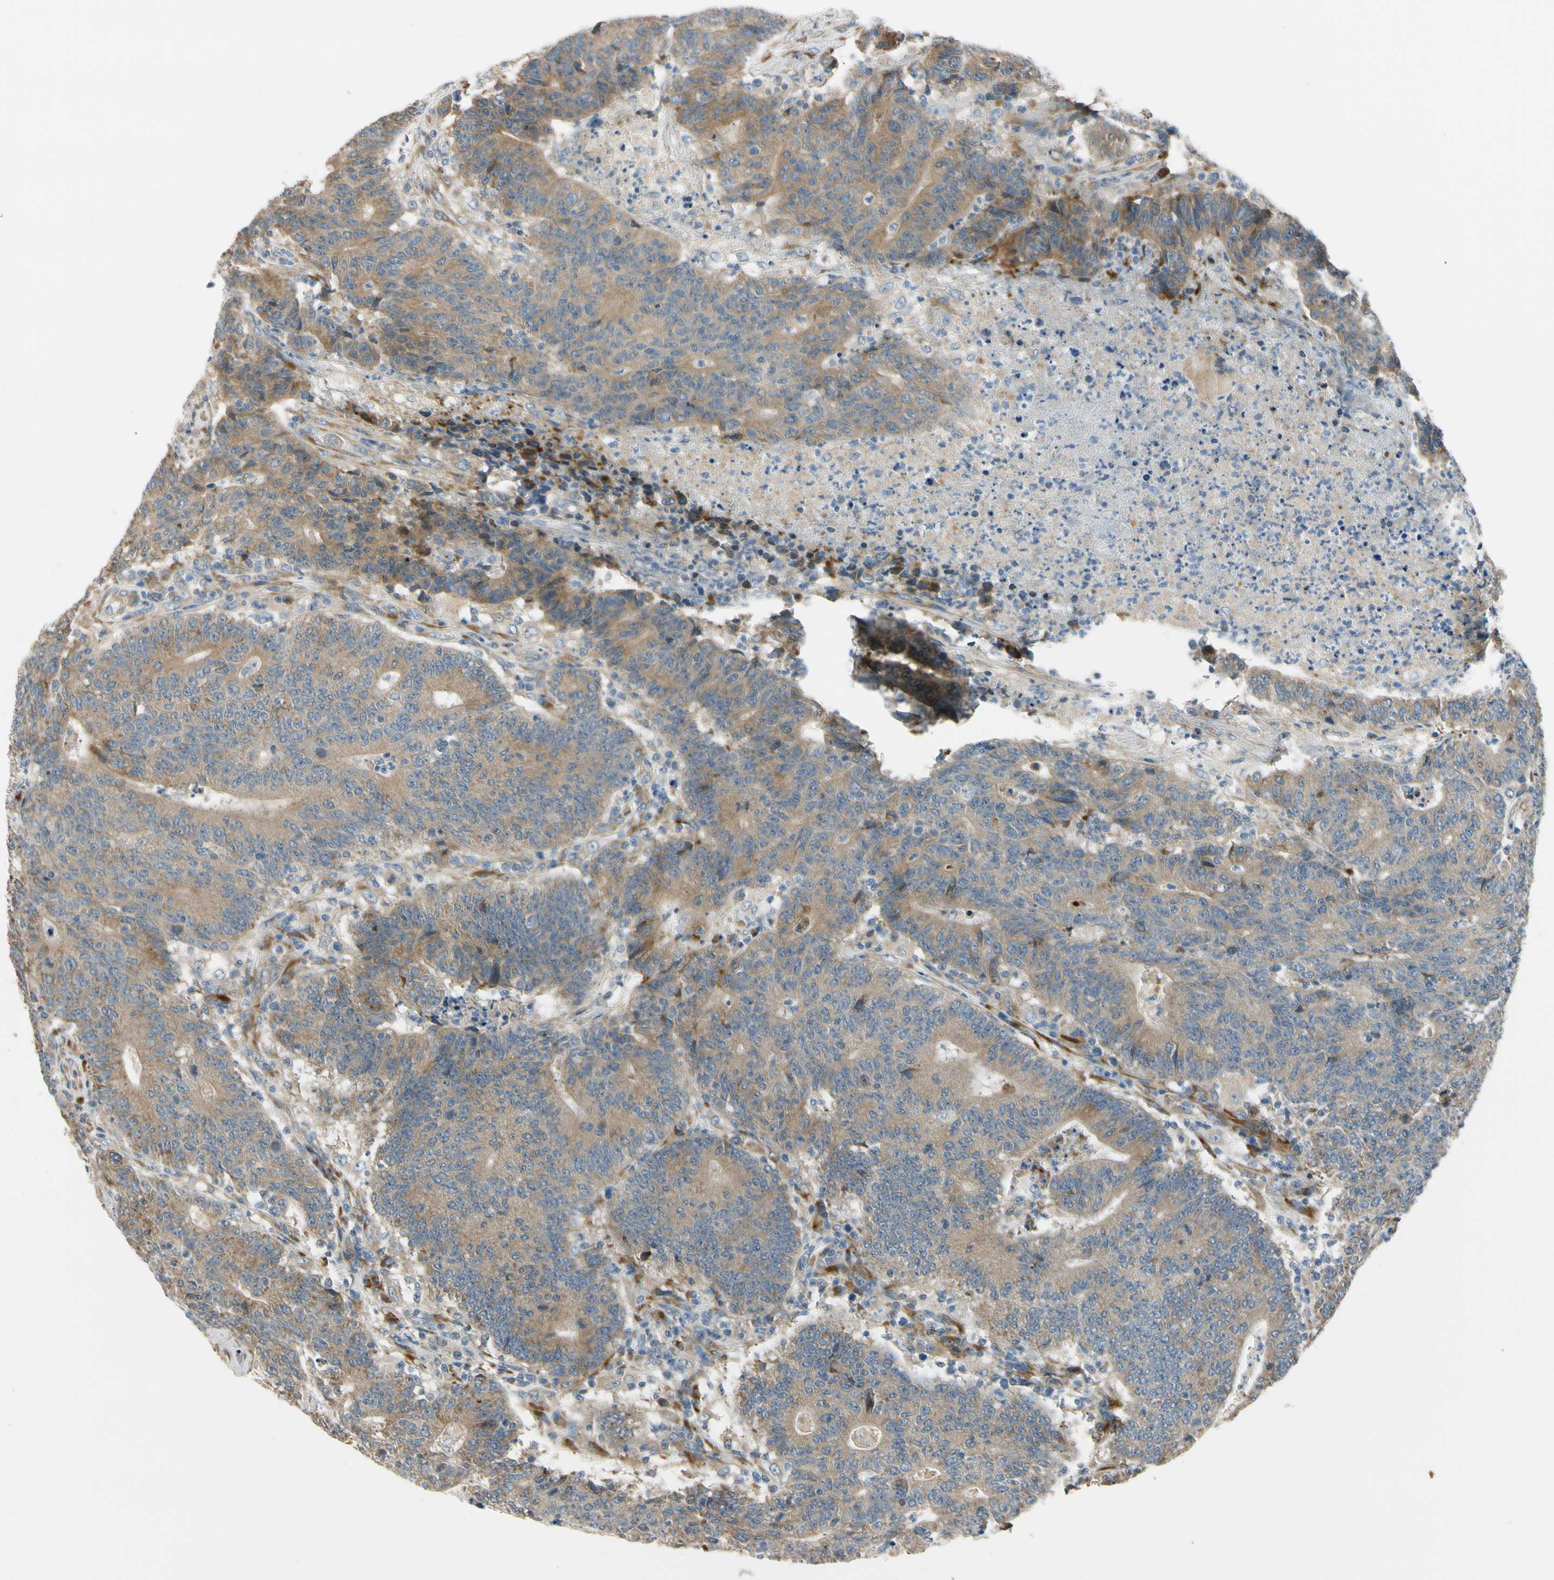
{"staining": {"intensity": "moderate", "quantity": ">75%", "location": "cytoplasmic/membranous"}, "tissue": "colorectal cancer", "cell_type": "Tumor cells", "image_type": "cancer", "snomed": [{"axis": "morphology", "description": "Normal tissue, NOS"}, {"axis": "morphology", "description": "Adenocarcinoma, NOS"}, {"axis": "topography", "description": "Colon"}], "caption": "This is a micrograph of immunohistochemistry (IHC) staining of colorectal adenocarcinoma, which shows moderate staining in the cytoplasmic/membranous of tumor cells.", "gene": "MST1R", "patient": {"sex": "female", "age": 75}}